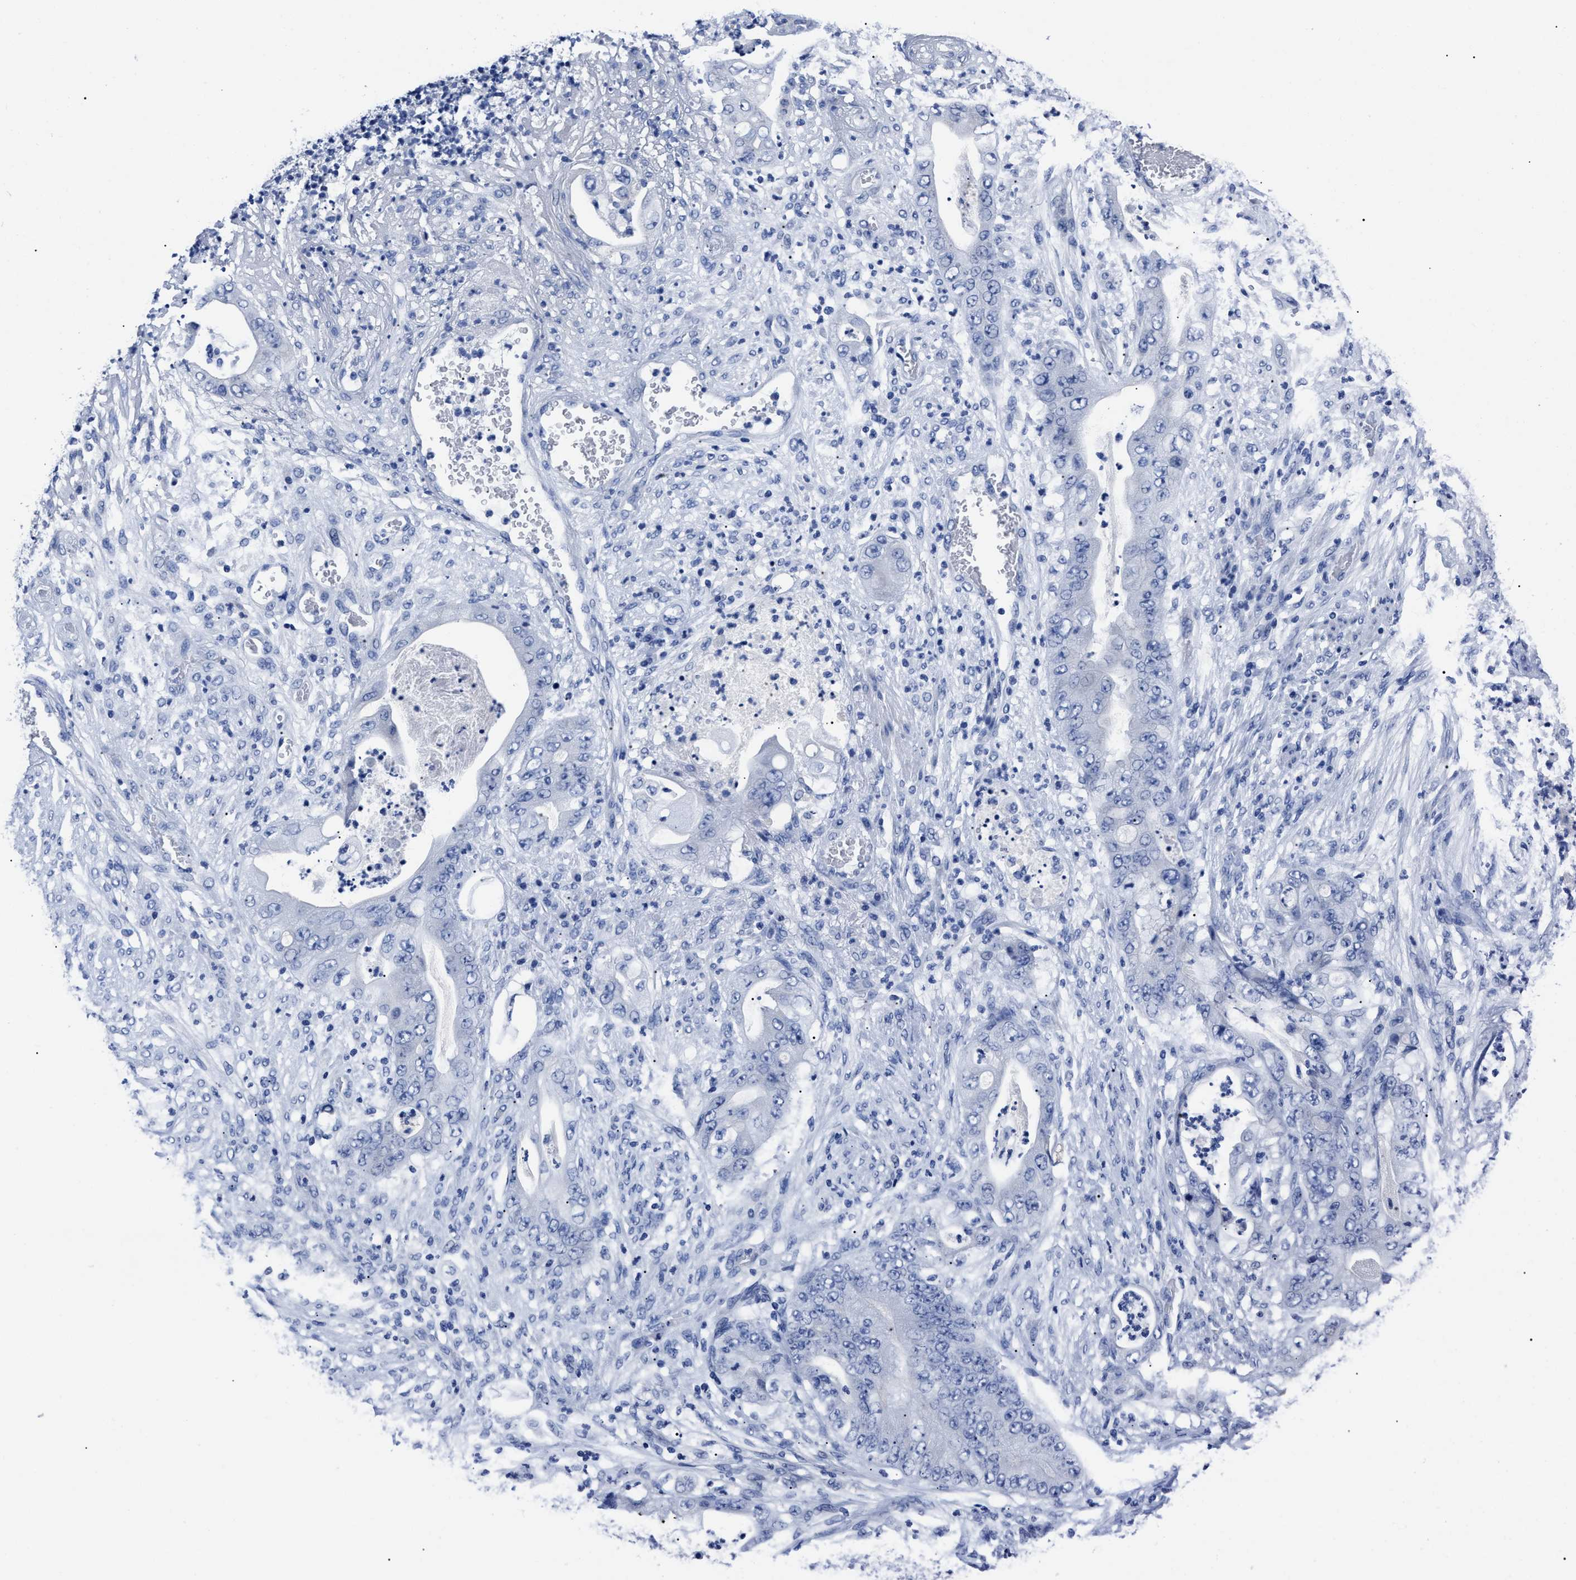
{"staining": {"intensity": "negative", "quantity": "none", "location": "none"}, "tissue": "stomach cancer", "cell_type": "Tumor cells", "image_type": "cancer", "snomed": [{"axis": "morphology", "description": "Adenocarcinoma, NOS"}, {"axis": "topography", "description": "Stomach"}], "caption": "Tumor cells are negative for brown protein staining in stomach cancer.", "gene": "ALPG", "patient": {"sex": "female", "age": 73}}